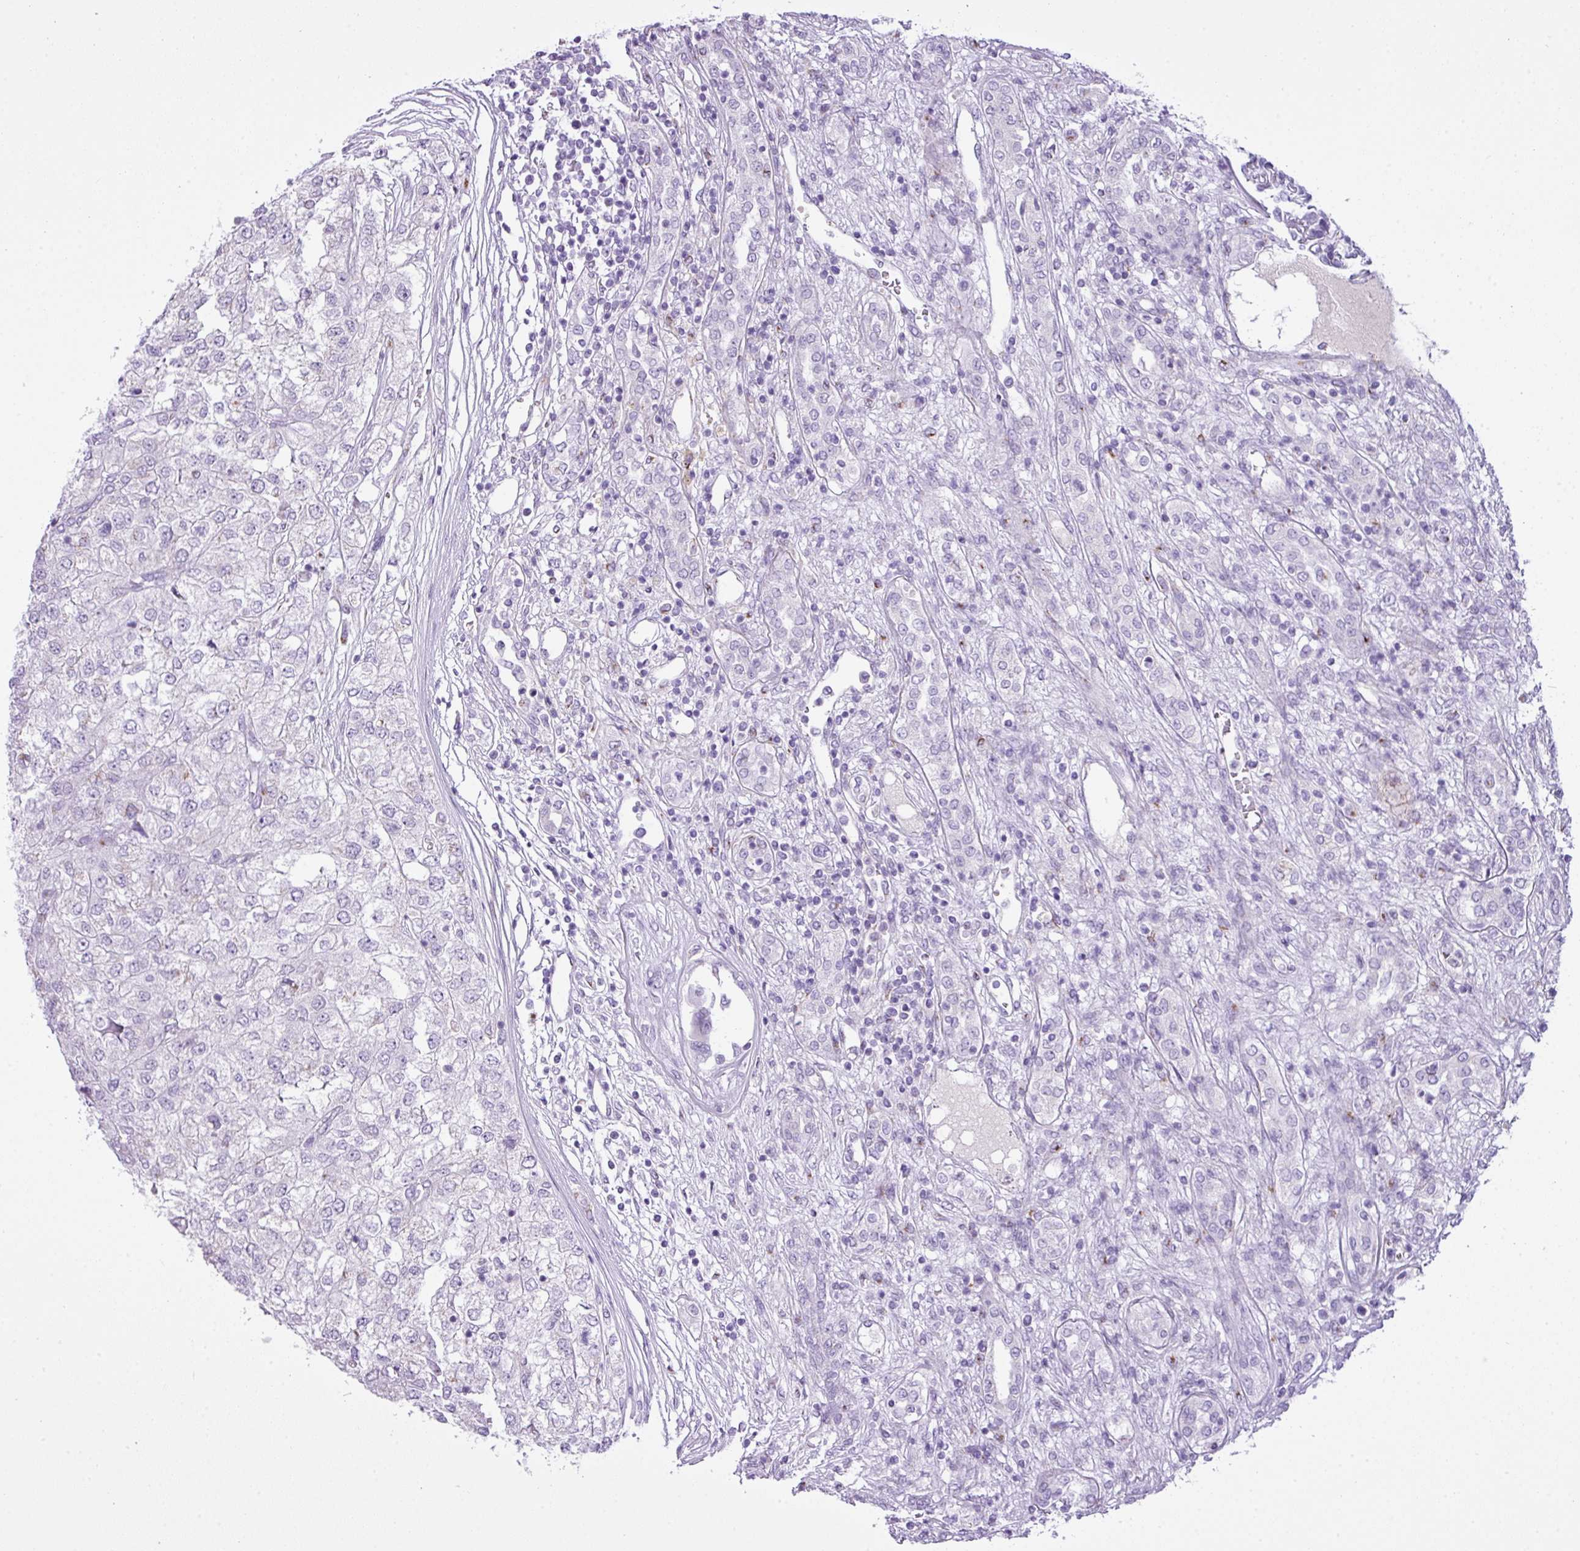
{"staining": {"intensity": "negative", "quantity": "none", "location": "none"}, "tissue": "renal cancer", "cell_type": "Tumor cells", "image_type": "cancer", "snomed": [{"axis": "morphology", "description": "Adenocarcinoma, NOS"}, {"axis": "topography", "description": "Kidney"}], "caption": "The histopathology image shows no significant positivity in tumor cells of renal cancer.", "gene": "FAM43A", "patient": {"sex": "female", "age": 54}}